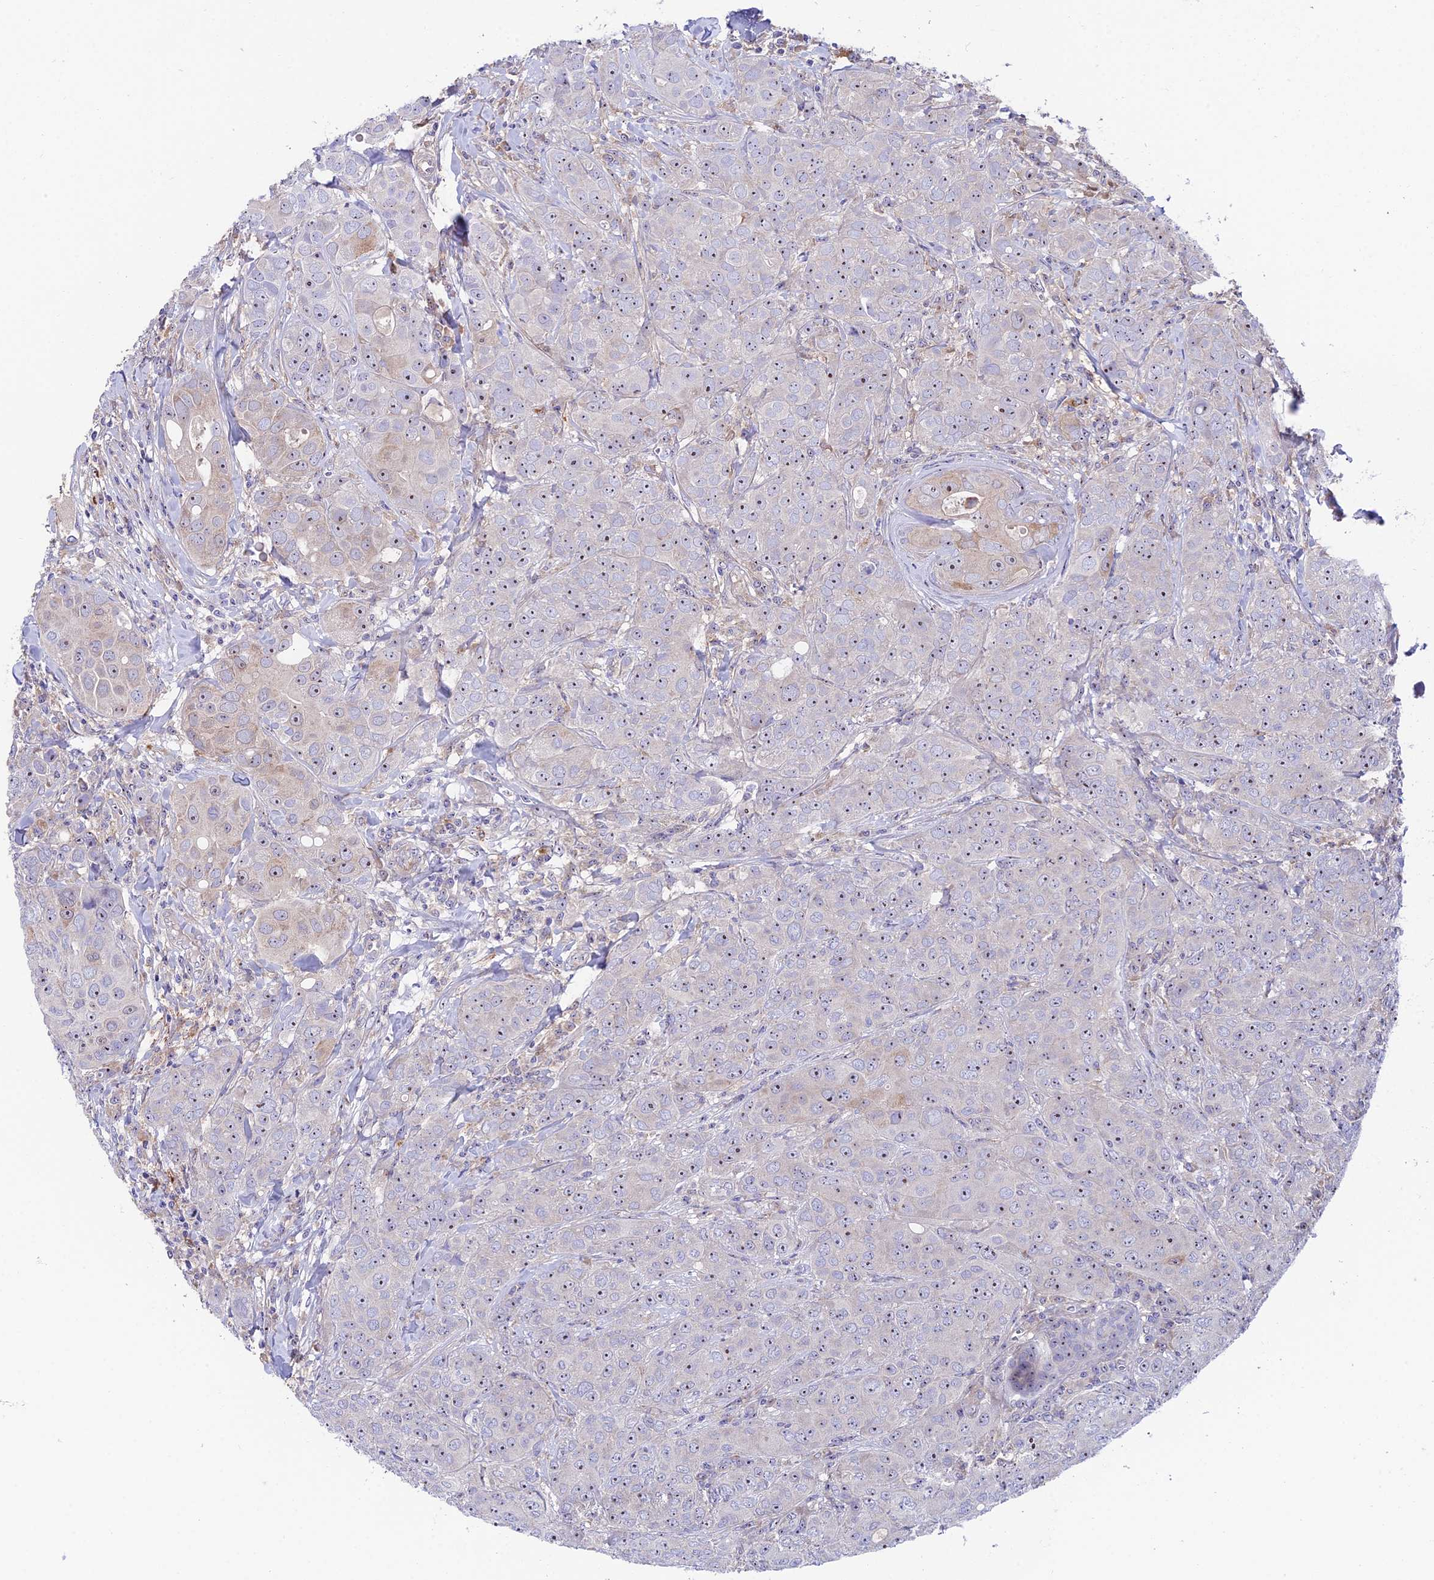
{"staining": {"intensity": "weak", "quantity": "<25%", "location": "cytoplasmic/membranous,nuclear"}, "tissue": "breast cancer", "cell_type": "Tumor cells", "image_type": "cancer", "snomed": [{"axis": "morphology", "description": "Duct carcinoma"}, {"axis": "topography", "description": "Breast"}], "caption": "Immunohistochemistry of breast cancer (invasive ductal carcinoma) exhibits no positivity in tumor cells.", "gene": "DUSP29", "patient": {"sex": "female", "age": 43}}